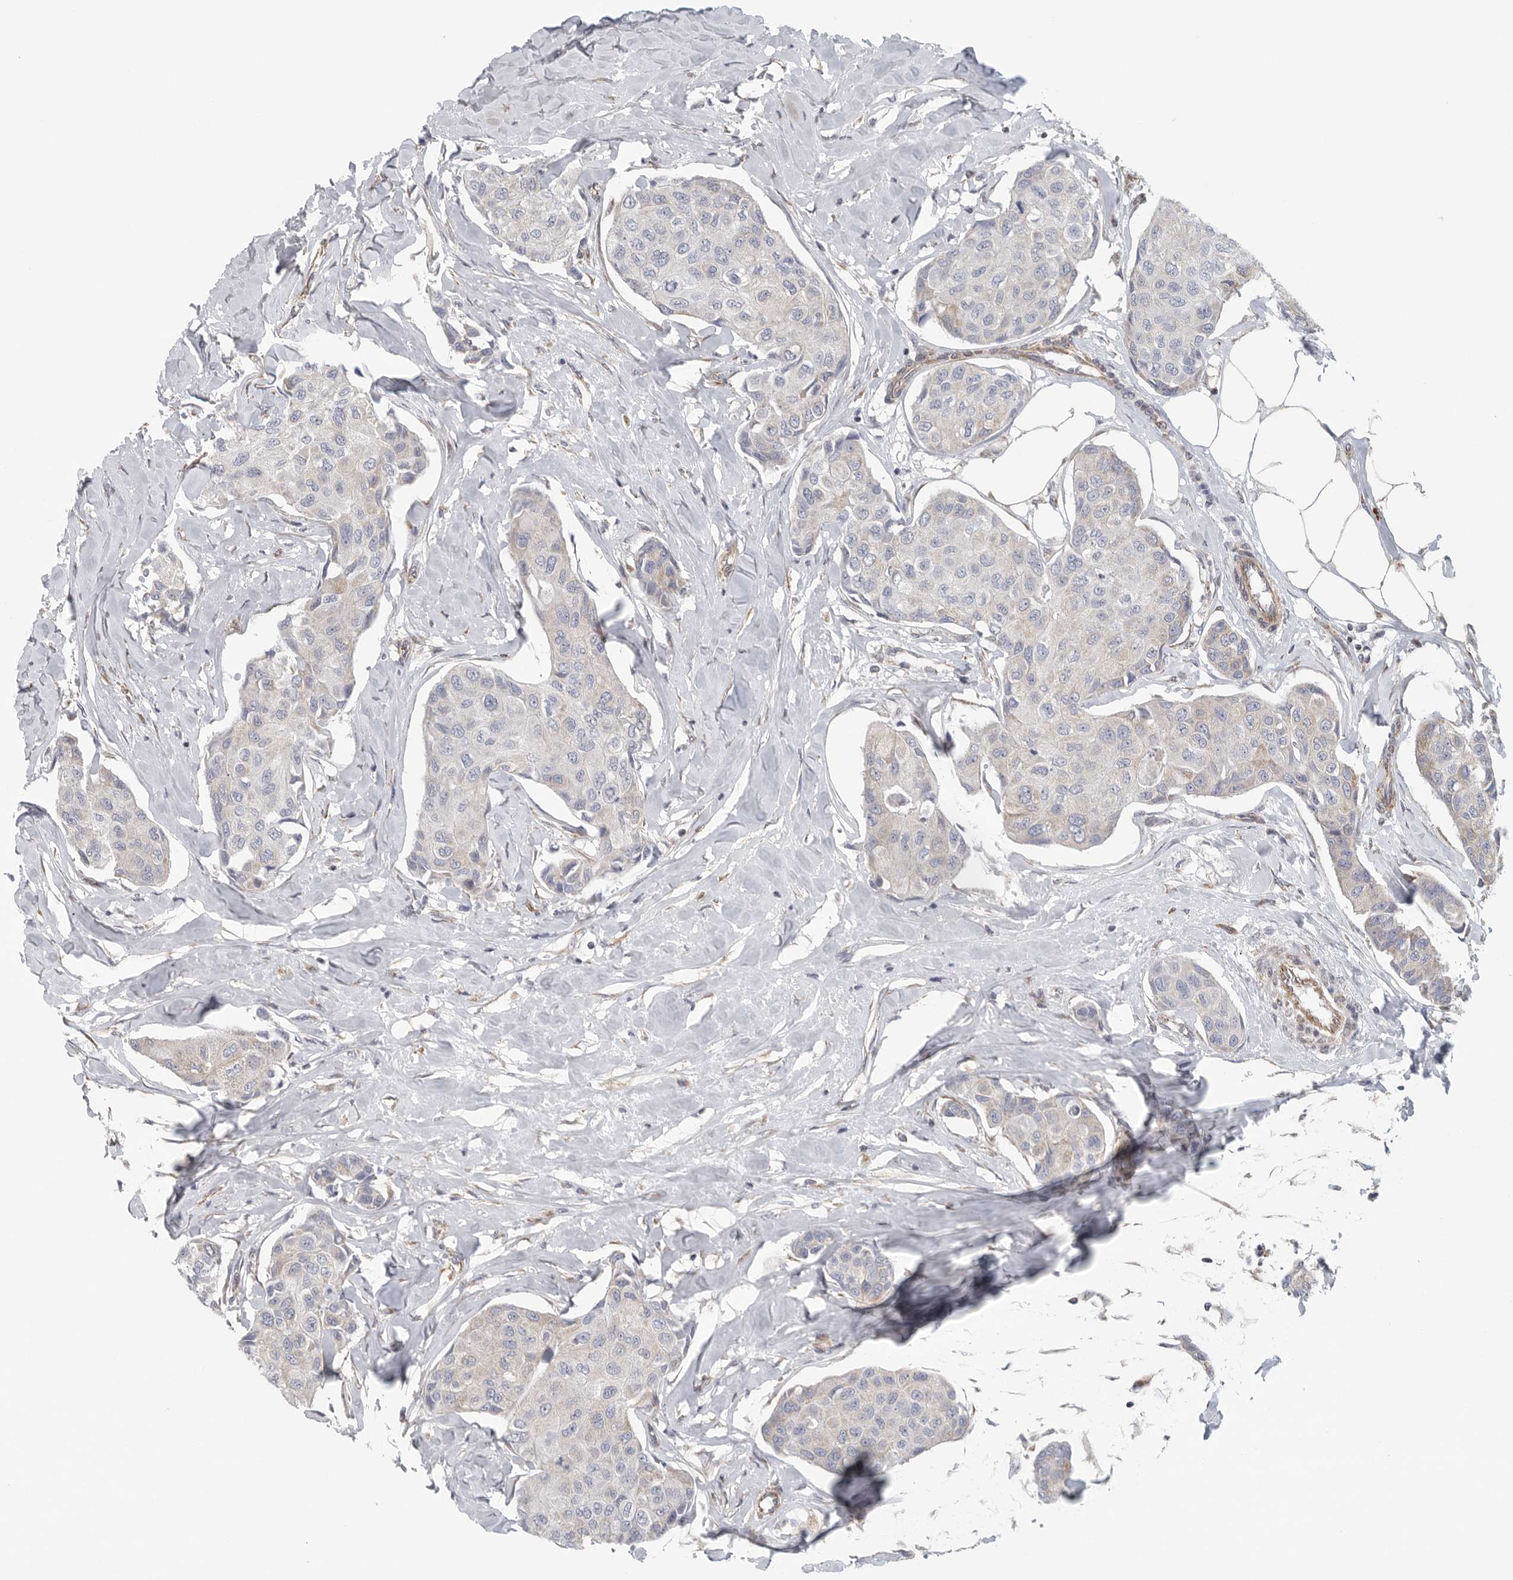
{"staining": {"intensity": "negative", "quantity": "none", "location": "none"}, "tissue": "breast cancer", "cell_type": "Tumor cells", "image_type": "cancer", "snomed": [{"axis": "morphology", "description": "Duct carcinoma"}, {"axis": "topography", "description": "Breast"}], "caption": "IHC histopathology image of breast cancer (infiltrating ductal carcinoma) stained for a protein (brown), which shows no positivity in tumor cells.", "gene": "FKBP8", "patient": {"sex": "female", "age": 80}}